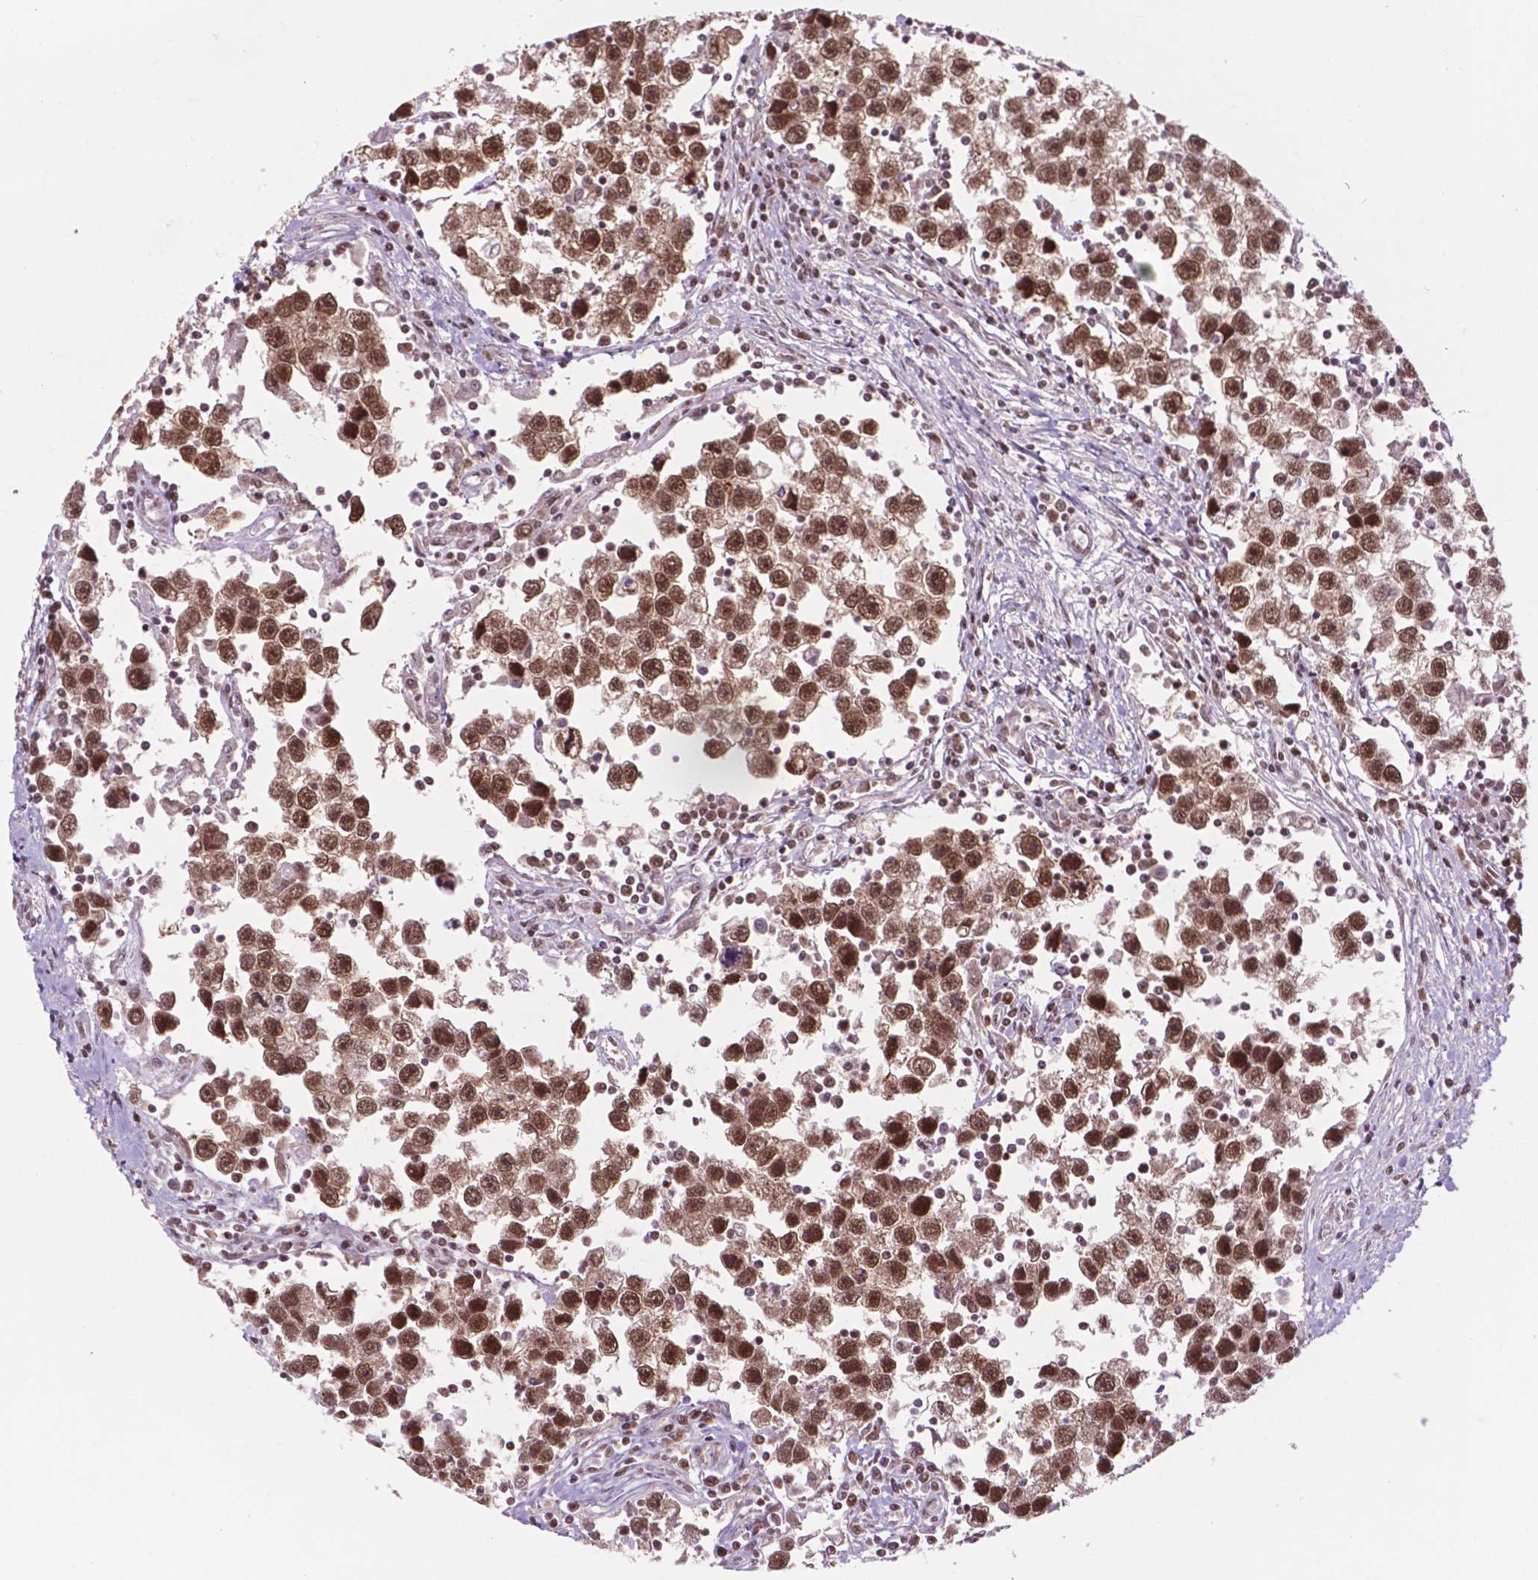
{"staining": {"intensity": "strong", "quantity": ">75%", "location": "nuclear"}, "tissue": "testis cancer", "cell_type": "Tumor cells", "image_type": "cancer", "snomed": [{"axis": "morphology", "description": "Seminoma, NOS"}, {"axis": "topography", "description": "Testis"}], "caption": "Strong nuclear protein expression is present in about >75% of tumor cells in testis cancer (seminoma).", "gene": "PER2", "patient": {"sex": "male", "age": 30}}